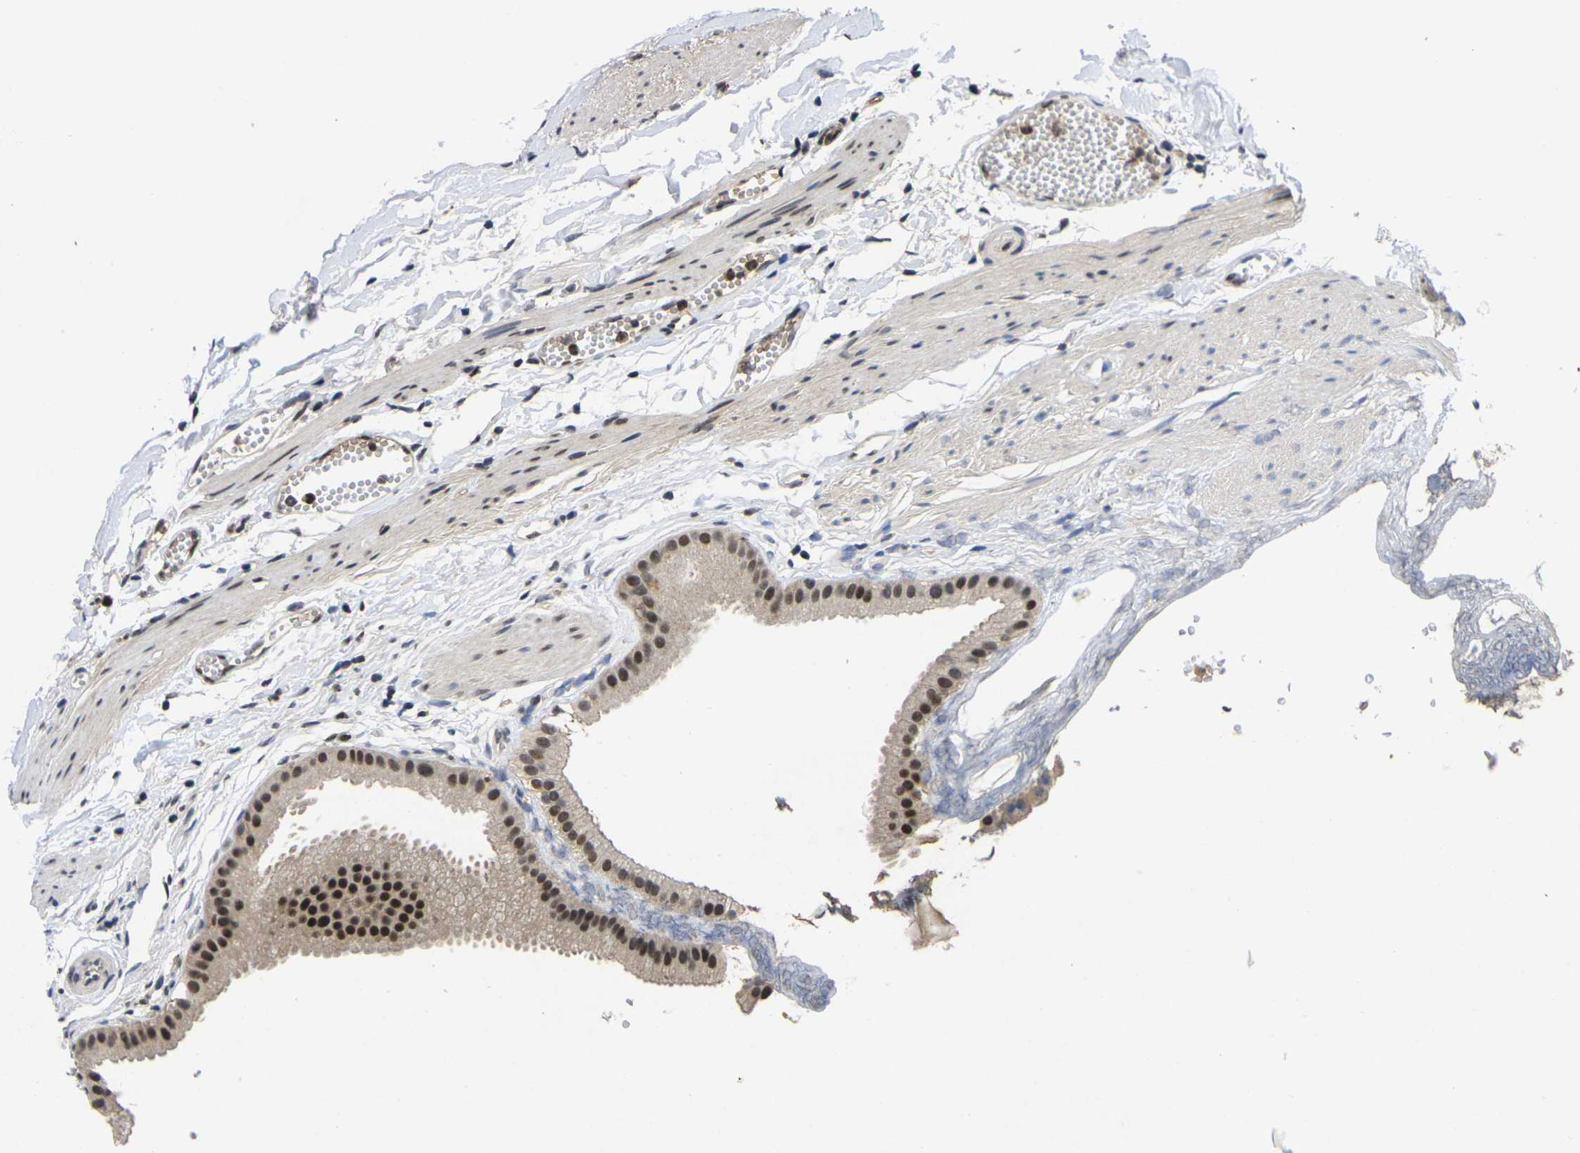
{"staining": {"intensity": "strong", "quantity": ">75%", "location": "nuclear"}, "tissue": "gallbladder", "cell_type": "Glandular cells", "image_type": "normal", "snomed": [{"axis": "morphology", "description": "Normal tissue, NOS"}, {"axis": "topography", "description": "Gallbladder"}], "caption": "Immunohistochemical staining of benign human gallbladder displays strong nuclear protein staining in about >75% of glandular cells. (Brightfield microscopy of DAB IHC at high magnification).", "gene": "GTF2E1", "patient": {"sex": "female", "age": 64}}